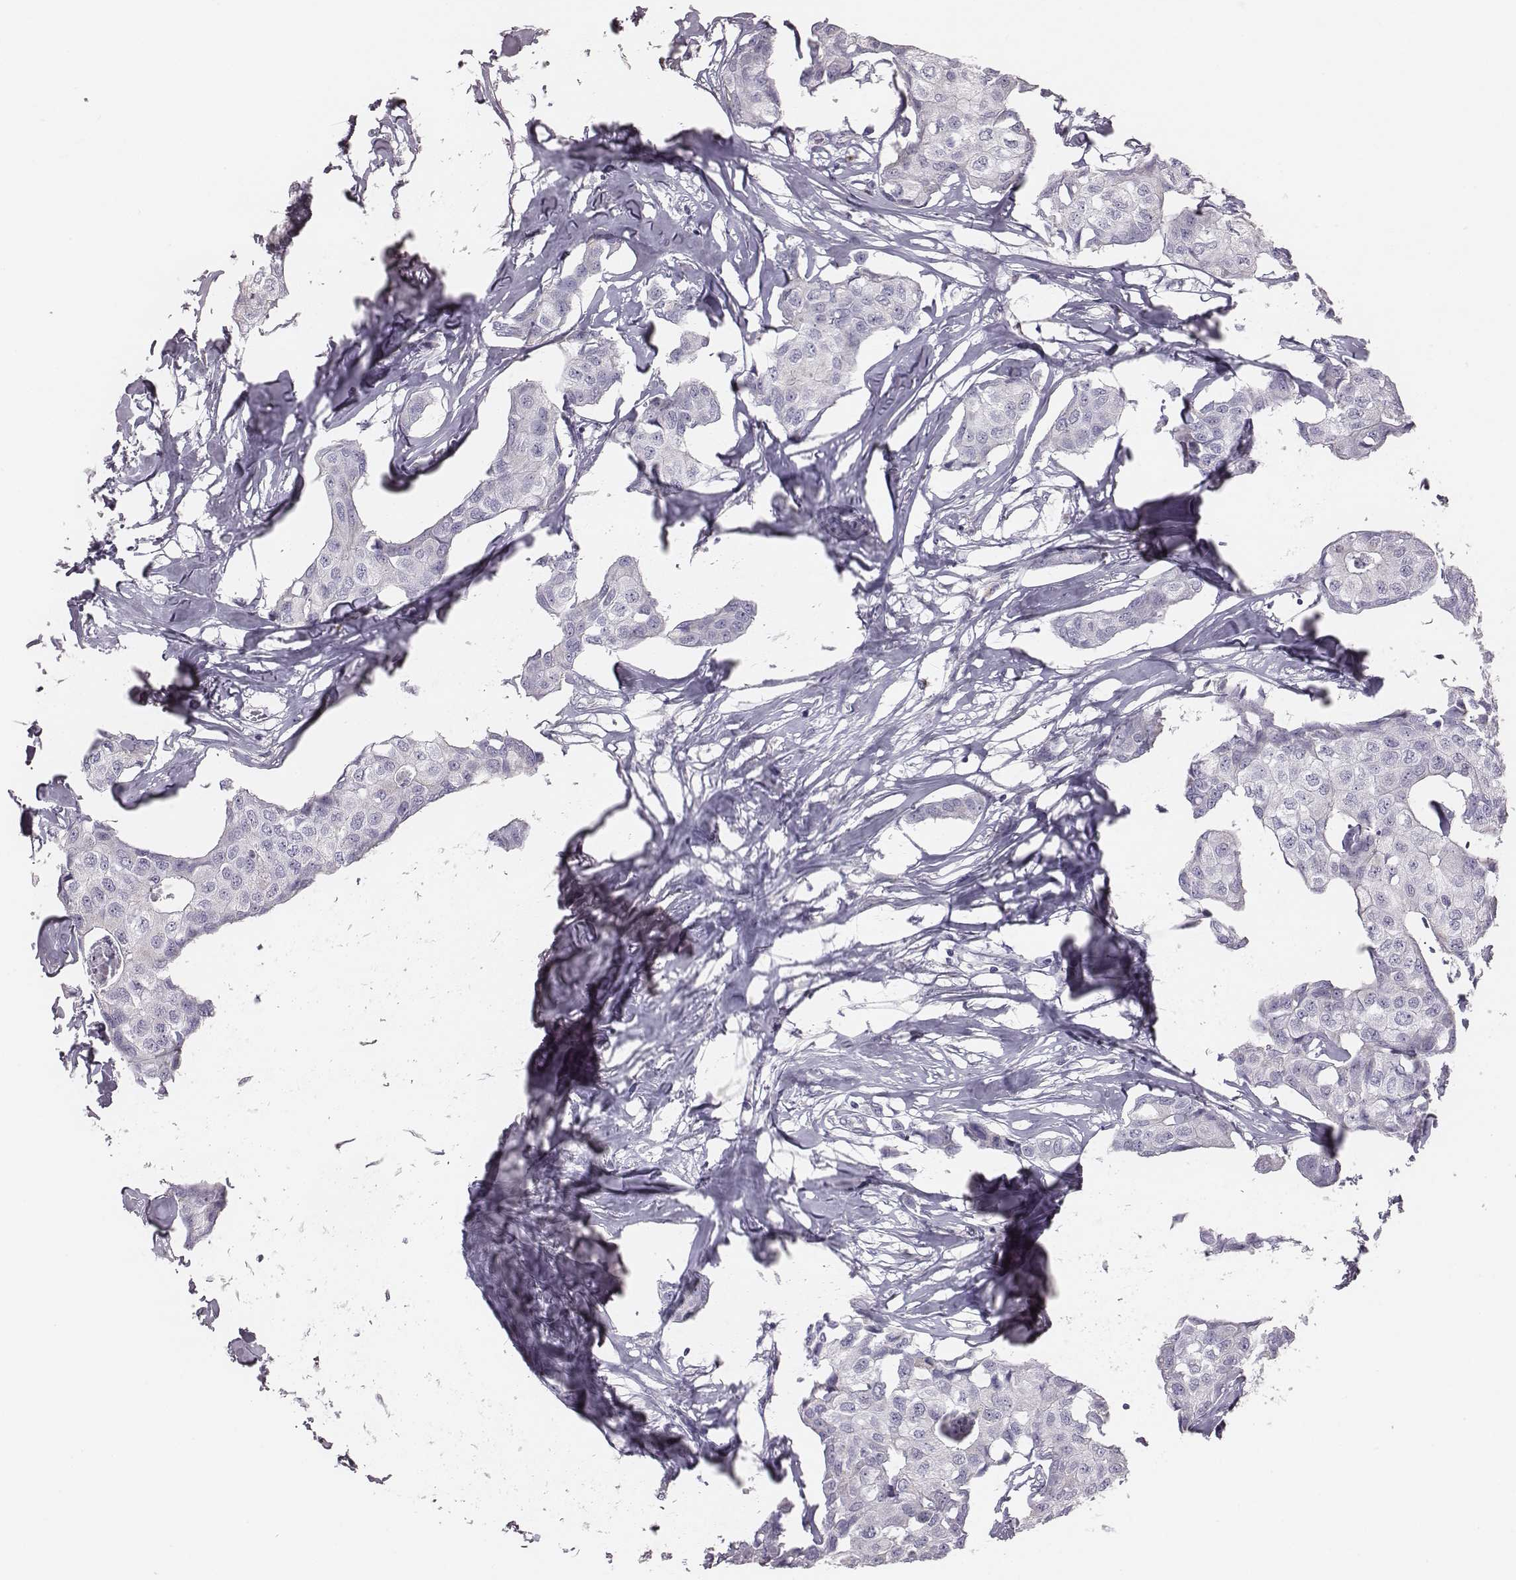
{"staining": {"intensity": "negative", "quantity": "none", "location": "none"}, "tissue": "breast cancer", "cell_type": "Tumor cells", "image_type": "cancer", "snomed": [{"axis": "morphology", "description": "Duct carcinoma"}, {"axis": "topography", "description": "Breast"}], "caption": "Micrograph shows no protein staining in tumor cells of intraductal carcinoma (breast) tissue.", "gene": "C6orf58", "patient": {"sex": "female", "age": 80}}